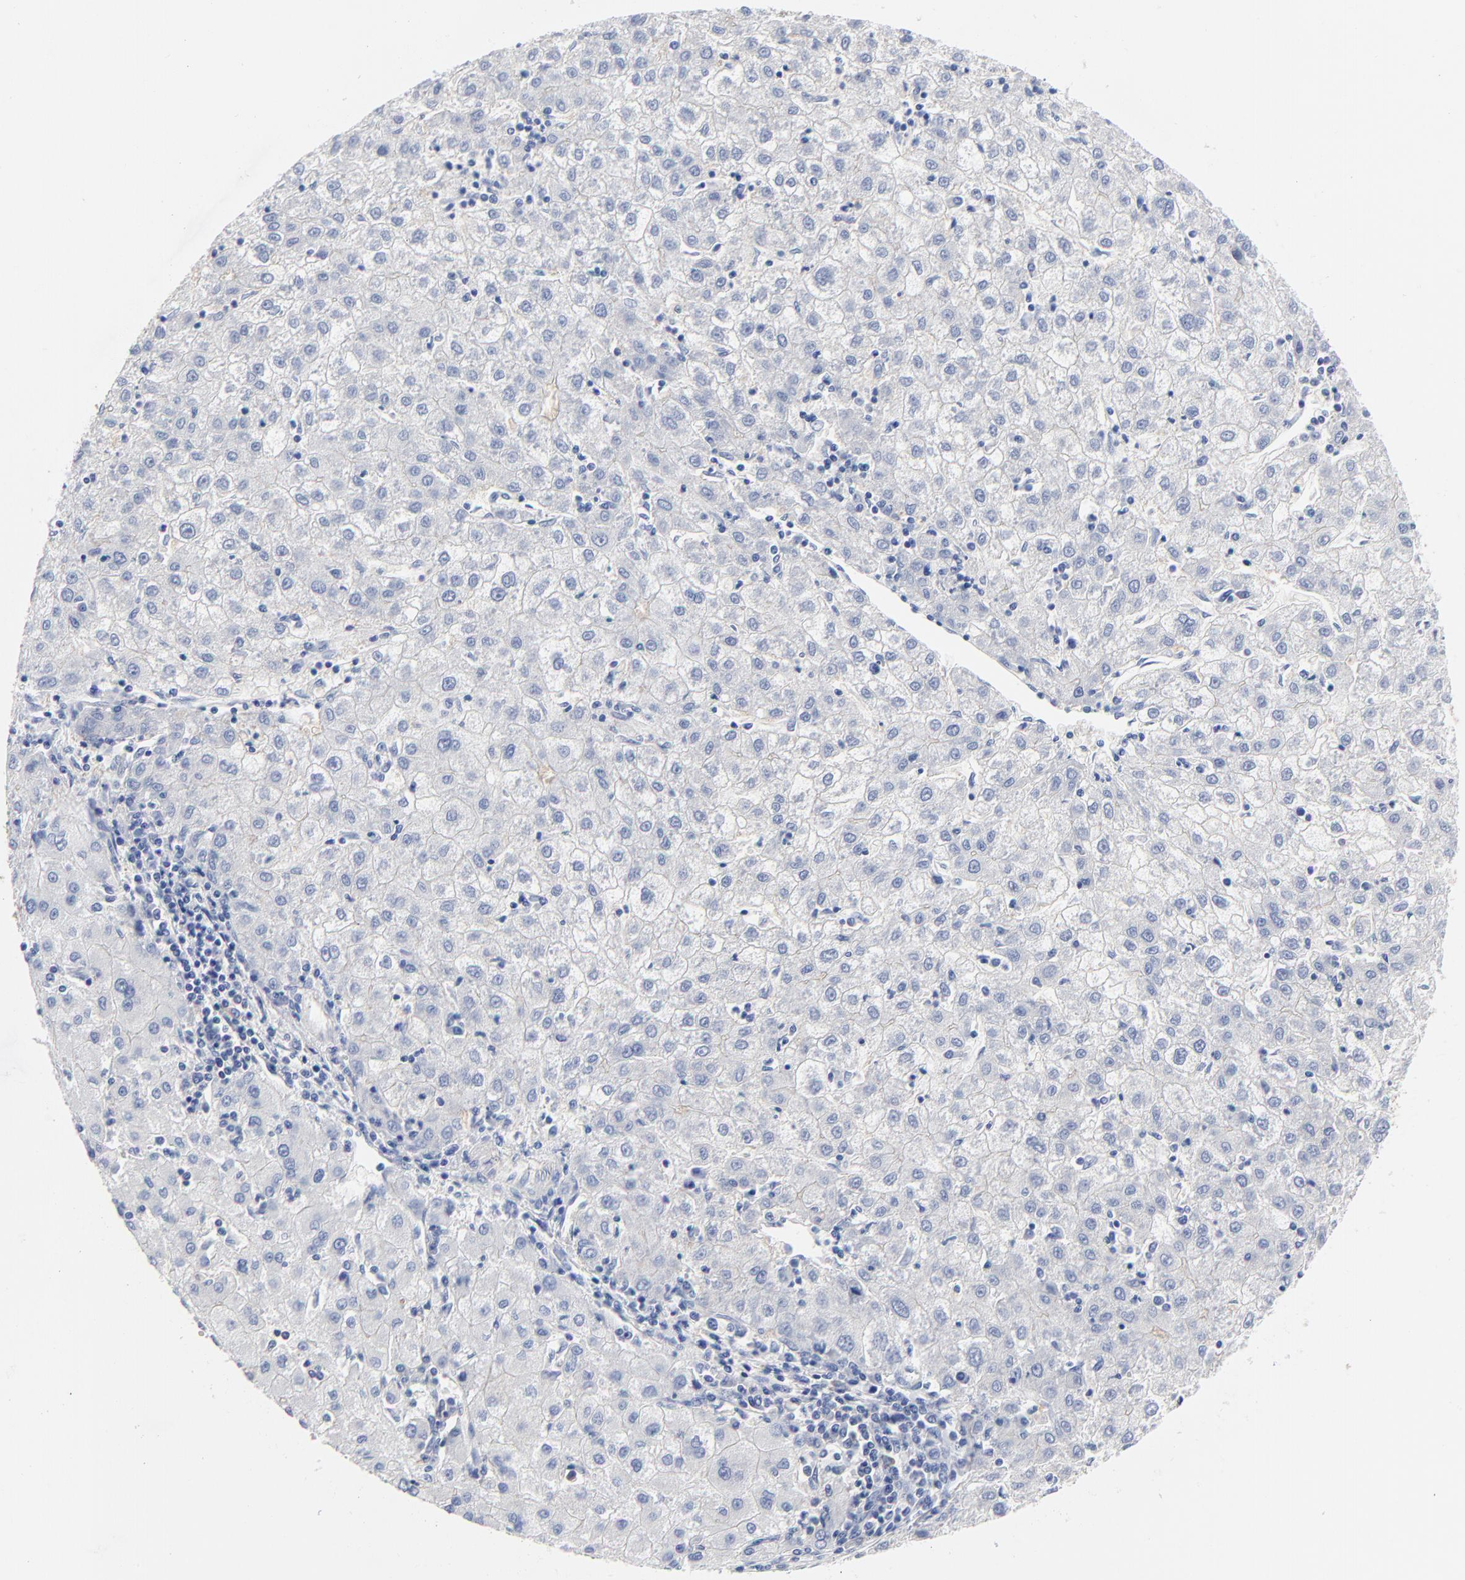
{"staining": {"intensity": "negative", "quantity": "none", "location": "none"}, "tissue": "liver cancer", "cell_type": "Tumor cells", "image_type": "cancer", "snomed": [{"axis": "morphology", "description": "Carcinoma, Hepatocellular, NOS"}, {"axis": "topography", "description": "Liver"}], "caption": "A photomicrograph of liver cancer (hepatocellular carcinoma) stained for a protein shows no brown staining in tumor cells. (Brightfield microscopy of DAB (3,3'-diaminobenzidine) immunohistochemistry (IHC) at high magnification).", "gene": "CD2AP", "patient": {"sex": "male", "age": 72}}